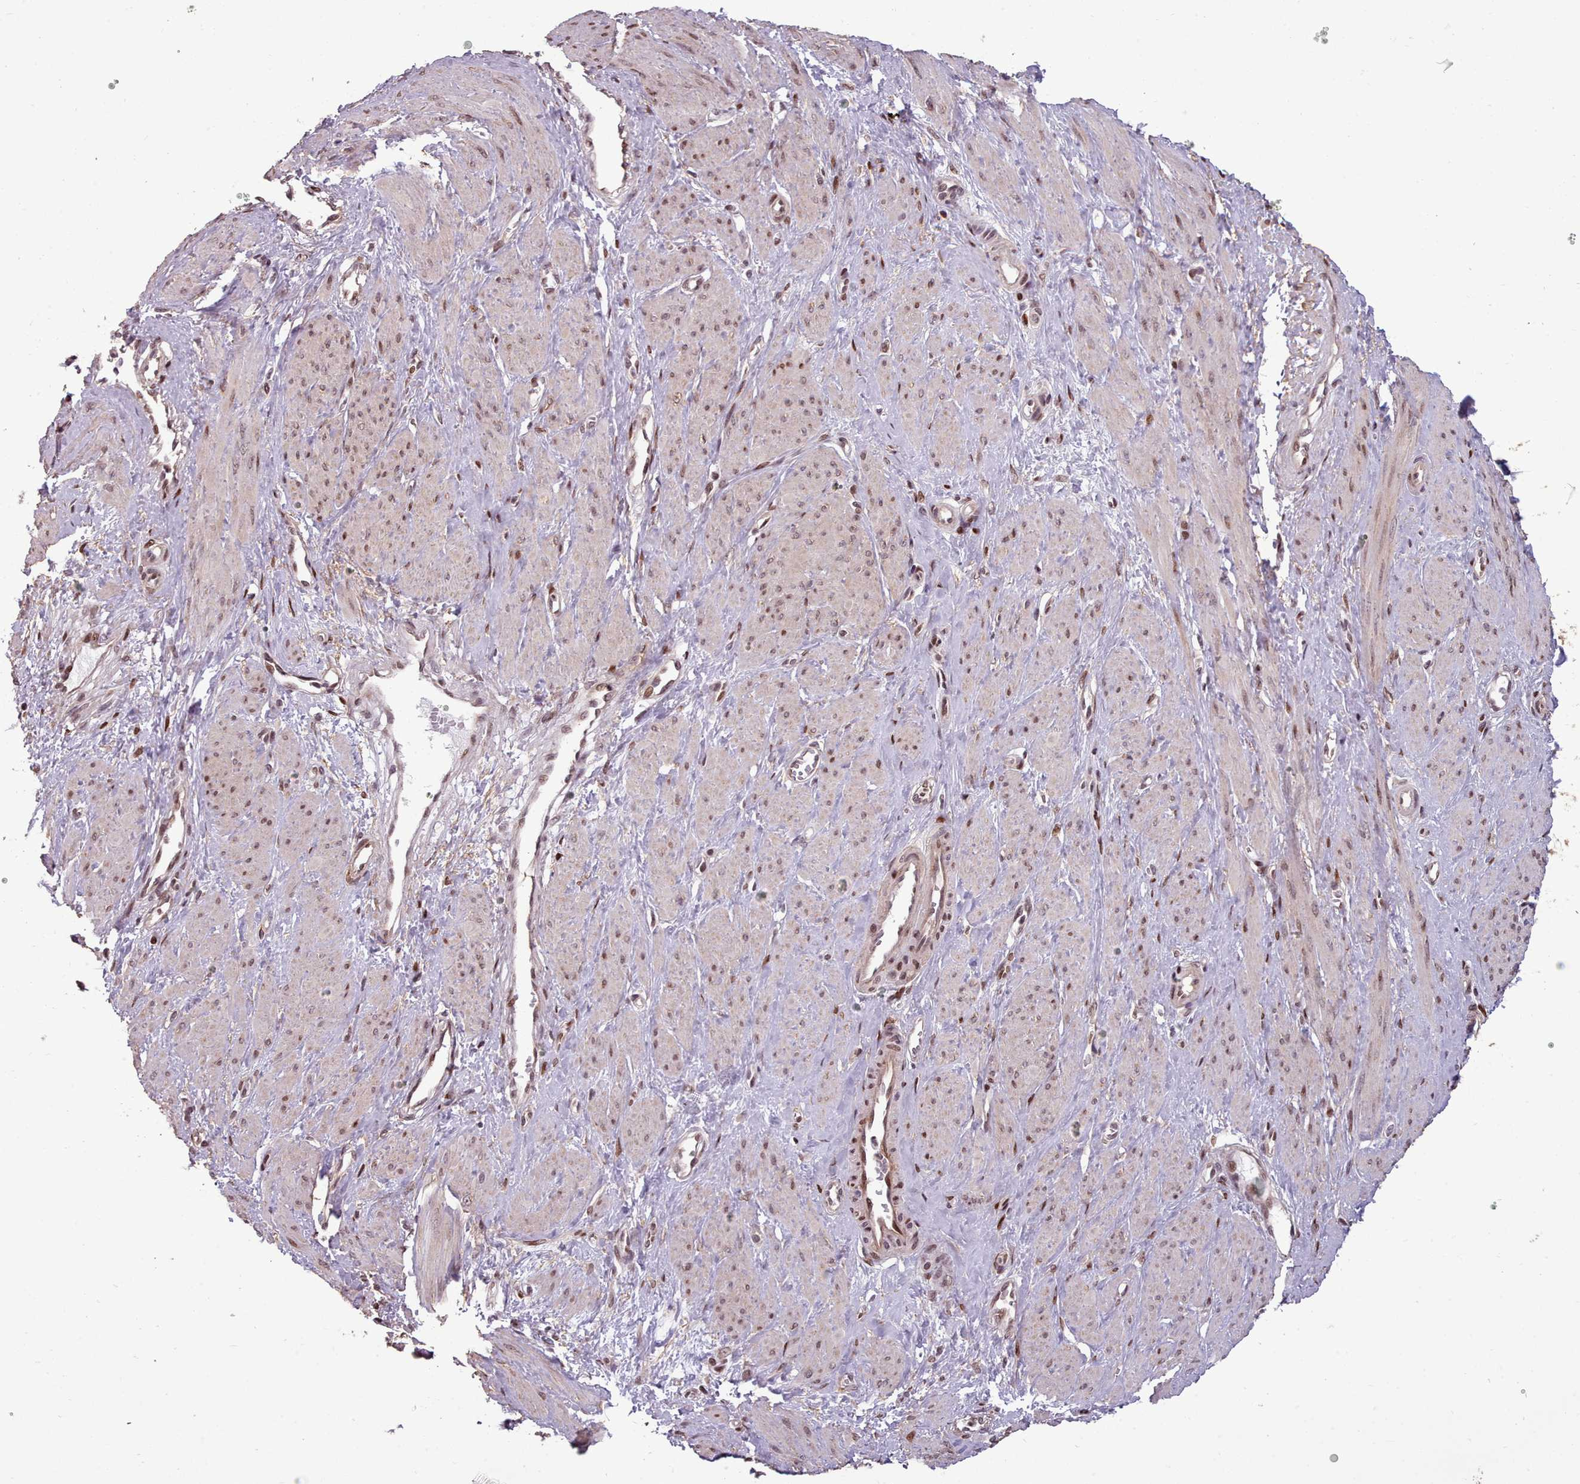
{"staining": {"intensity": "weak", "quantity": ">75%", "location": "nuclear"}, "tissue": "smooth muscle", "cell_type": "Smooth muscle cells", "image_type": "normal", "snomed": [{"axis": "morphology", "description": "Normal tissue, NOS"}, {"axis": "topography", "description": "Smooth muscle"}, {"axis": "topography", "description": "Uterus"}], "caption": "IHC micrograph of benign smooth muscle stained for a protein (brown), which displays low levels of weak nuclear positivity in about >75% of smooth muscle cells.", "gene": "ENSA", "patient": {"sex": "female", "age": 39}}